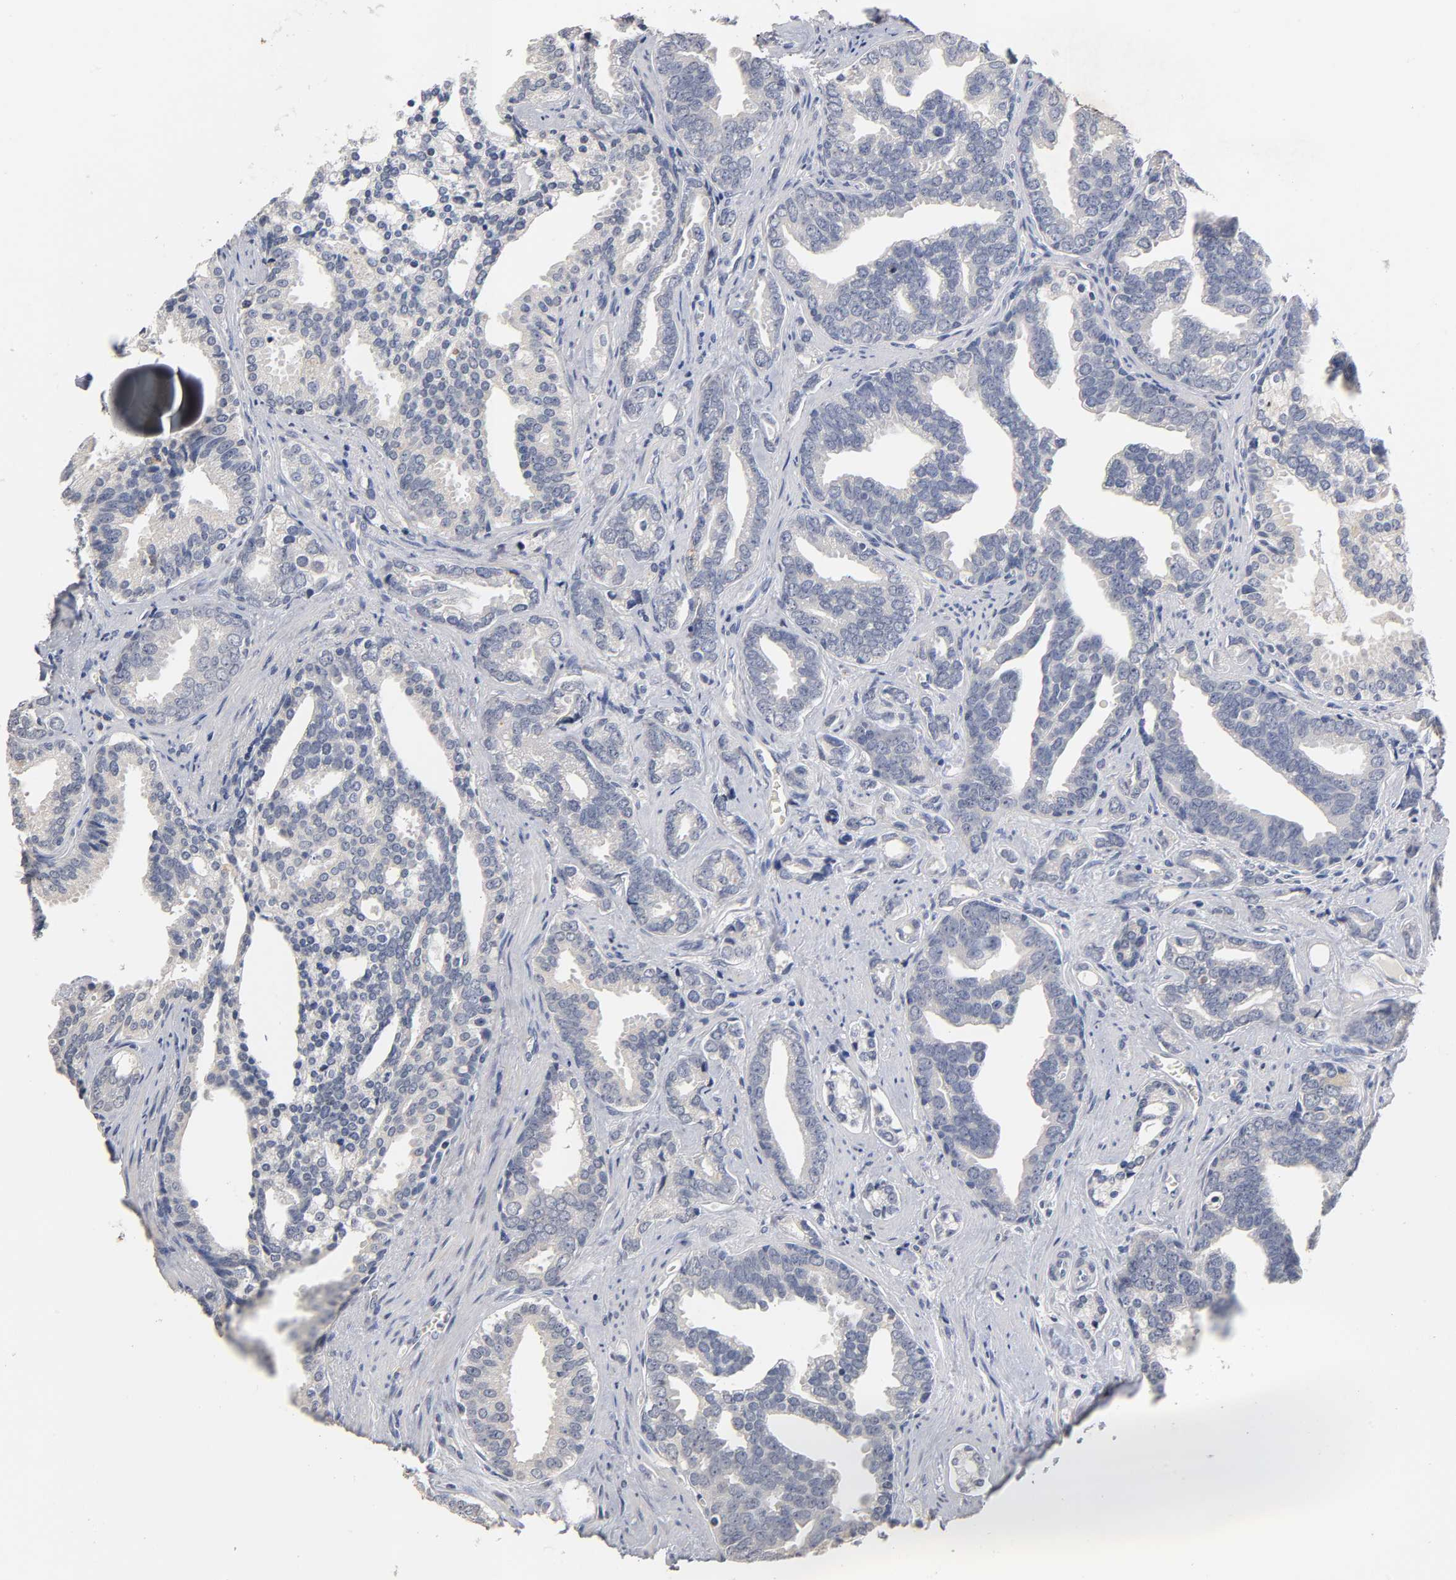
{"staining": {"intensity": "negative", "quantity": "none", "location": "none"}, "tissue": "prostate cancer", "cell_type": "Tumor cells", "image_type": "cancer", "snomed": [{"axis": "morphology", "description": "Adenocarcinoma, High grade"}, {"axis": "topography", "description": "Prostate"}], "caption": "Prostate cancer (adenocarcinoma (high-grade)) stained for a protein using immunohistochemistry reveals no expression tumor cells.", "gene": "OVOL1", "patient": {"sex": "male", "age": 67}}